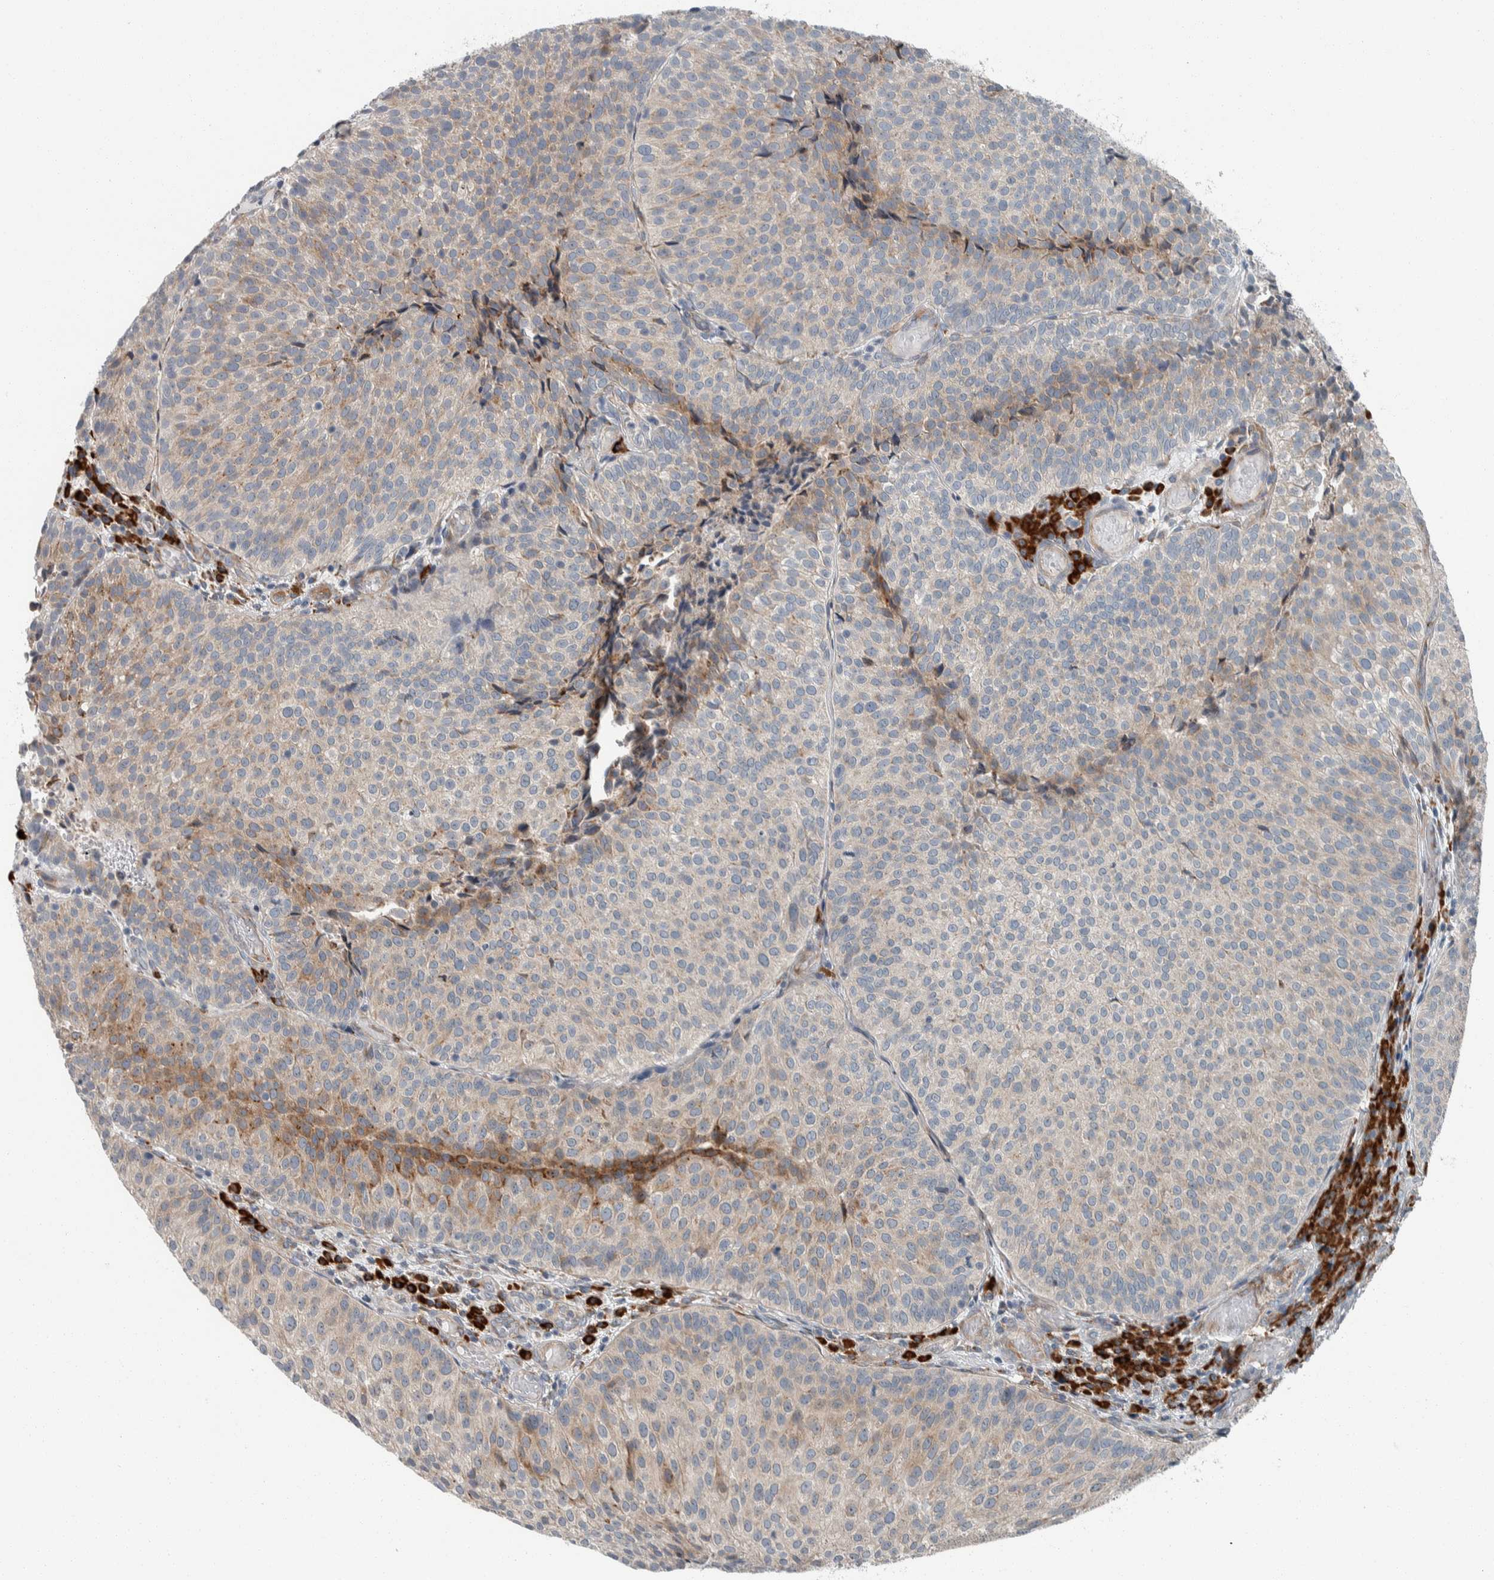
{"staining": {"intensity": "moderate", "quantity": "<25%", "location": "cytoplasmic/membranous"}, "tissue": "urothelial cancer", "cell_type": "Tumor cells", "image_type": "cancer", "snomed": [{"axis": "morphology", "description": "Urothelial carcinoma, Low grade"}, {"axis": "topography", "description": "Urinary bladder"}], "caption": "IHC micrograph of neoplastic tissue: human urothelial carcinoma (low-grade) stained using IHC demonstrates low levels of moderate protein expression localized specifically in the cytoplasmic/membranous of tumor cells, appearing as a cytoplasmic/membranous brown color.", "gene": "USP25", "patient": {"sex": "male", "age": 86}}